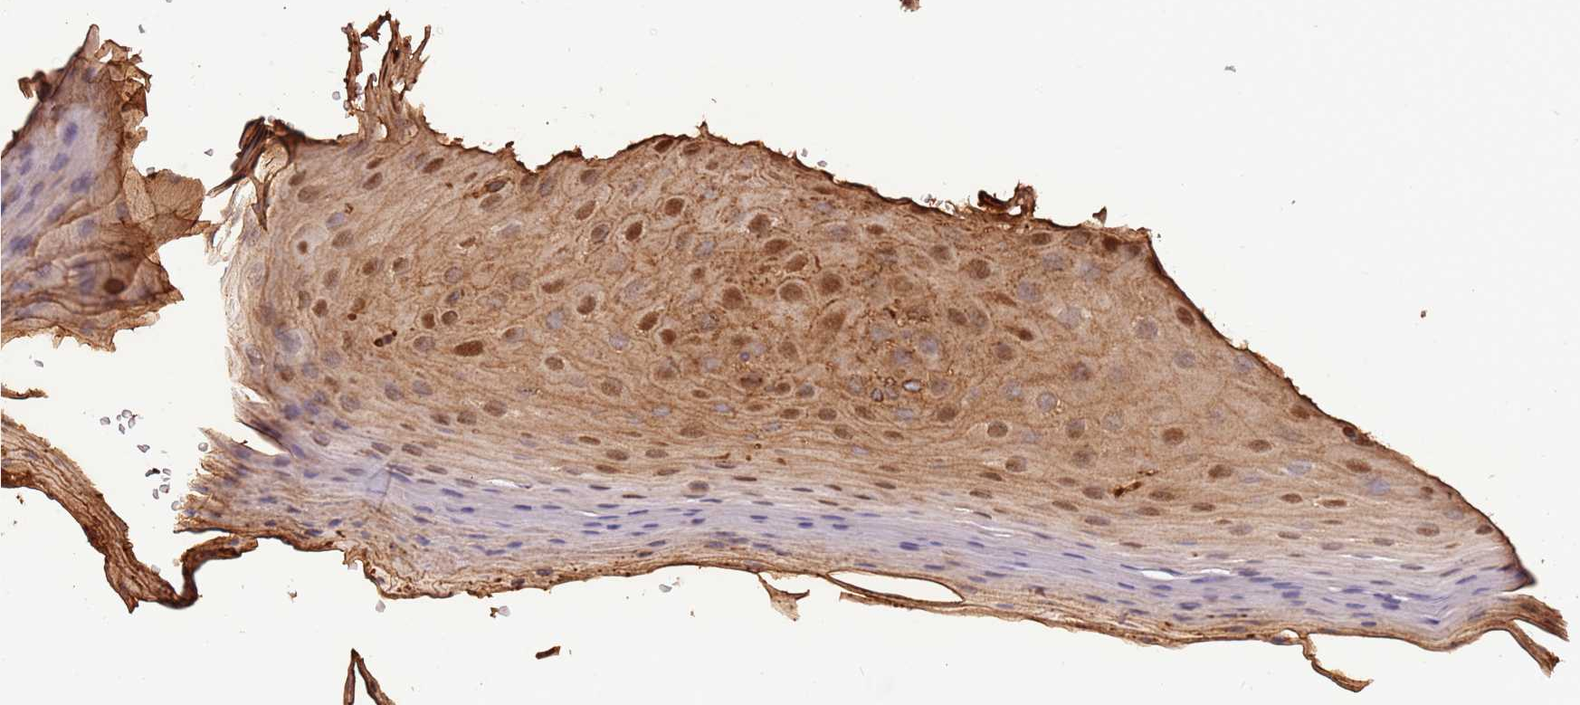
{"staining": {"intensity": "moderate", "quantity": ">75%", "location": "cytoplasmic/membranous,nuclear"}, "tissue": "oral mucosa", "cell_type": "Squamous epithelial cells", "image_type": "normal", "snomed": [{"axis": "morphology", "description": "Normal tissue, NOS"}, {"axis": "topography", "description": "Oral tissue"}, {"axis": "topography", "description": "Tounge, NOS"}], "caption": "DAB (3,3'-diaminobenzidine) immunohistochemical staining of unremarkable human oral mucosa reveals moderate cytoplasmic/membranous,nuclear protein expression in approximately >75% of squamous epithelial cells. (DAB IHC, brown staining for protein, blue staining for nuclei).", "gene": "DENR", "patient": {"sex": "male", "age": 47}}